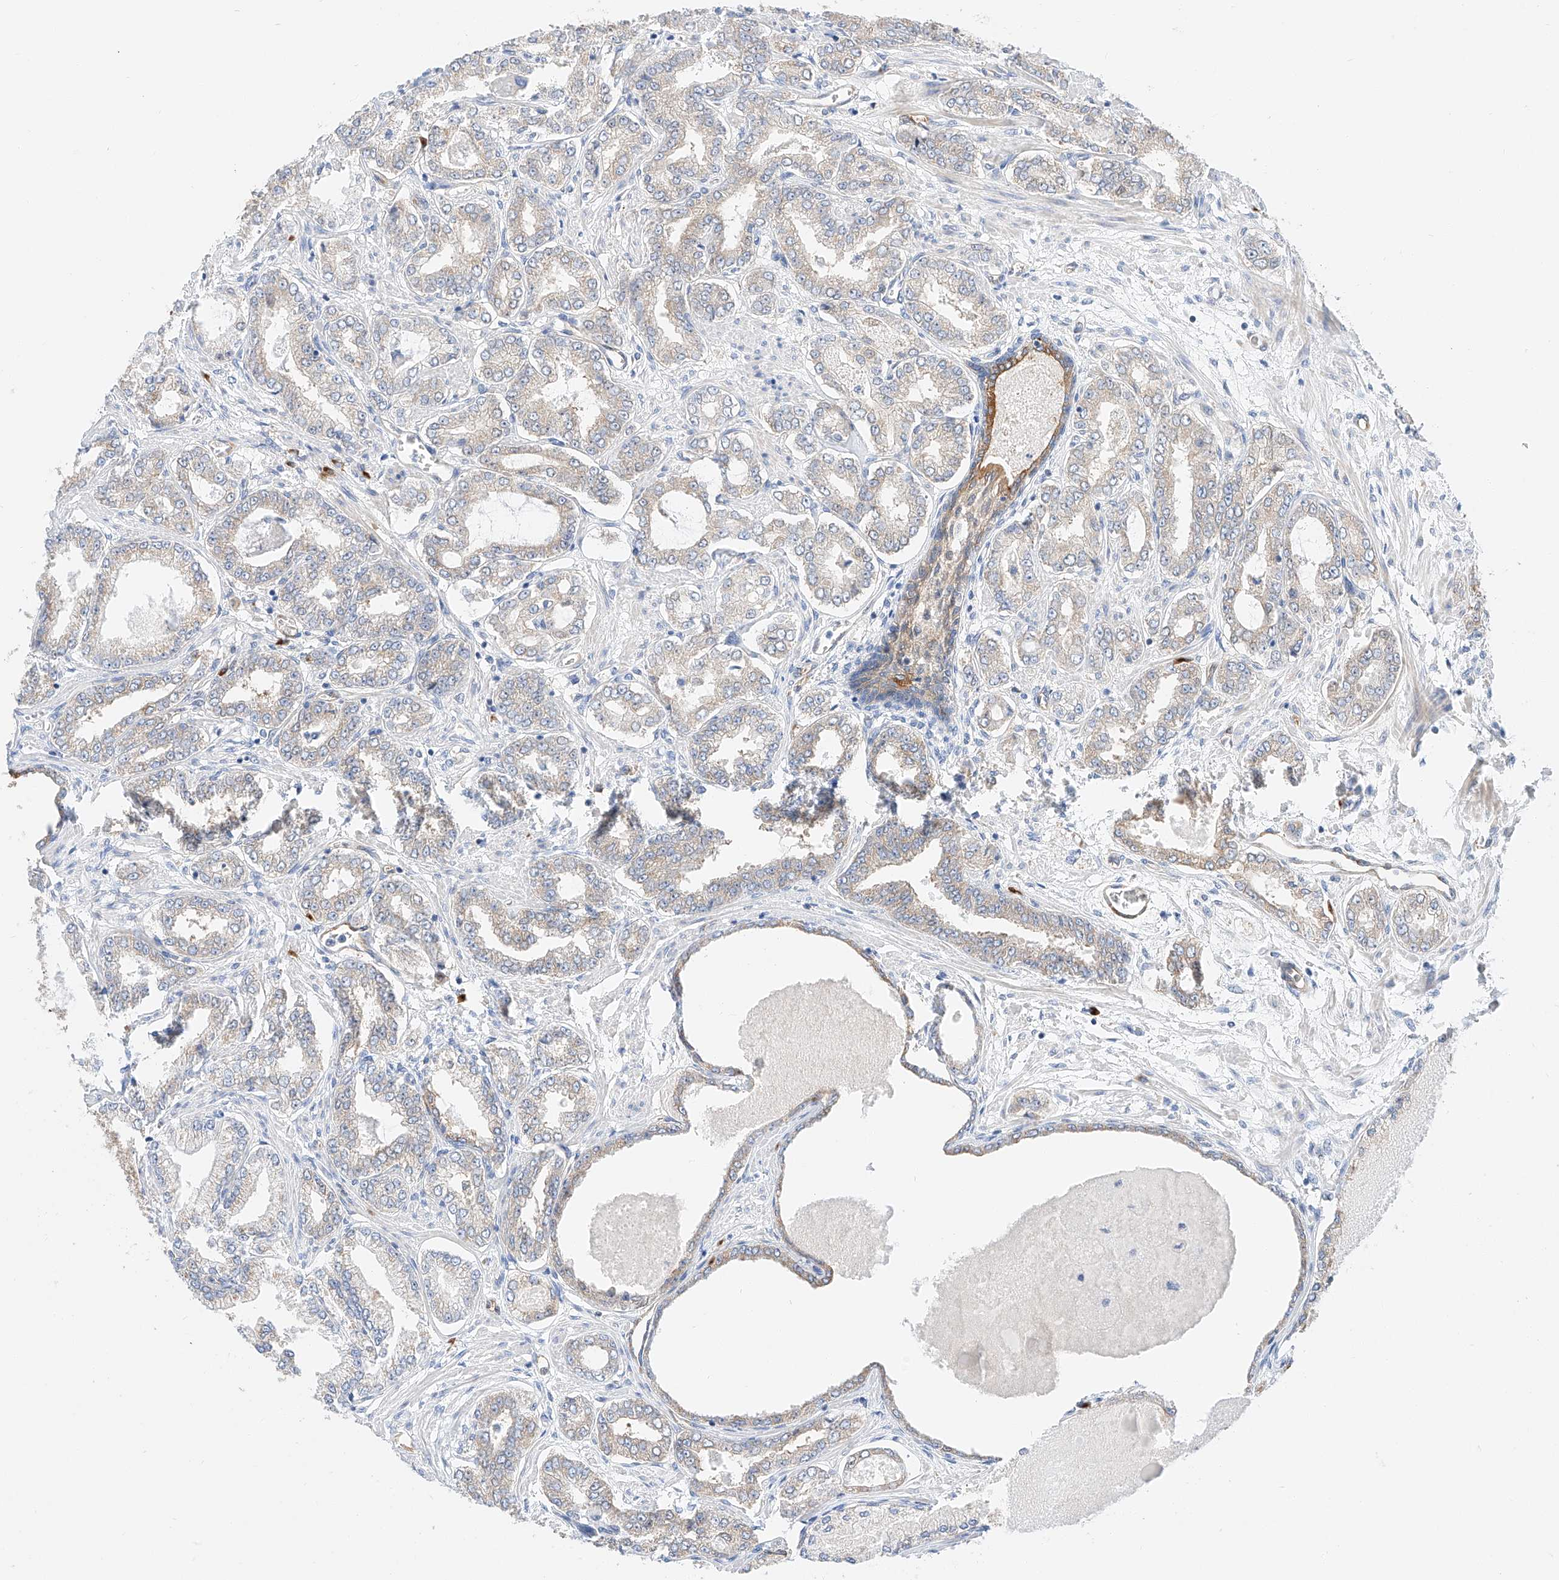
{"staining": {"intensity": "weak", "quantity": "<25%", "location": "cytoplasmic/membranous"}, "tissue": "prostate cancer", "cell_type": "Tumor cells", "image_type": "cancer", "snomed": [{"axis": "morphology", "description": "Adenocarcinoma, Low grade"}, {"axis": "topography", "description": "Prostate"}], "caption": "Immunohistochemistry (IHC) micrograph of prostate cancer (low-grade adenocarcinoma) stained for a protein (brown), which reveals no positivity in tumor cells.", "gene": "CARMIL1", "patient": {"sex": "male", "age": 63}}